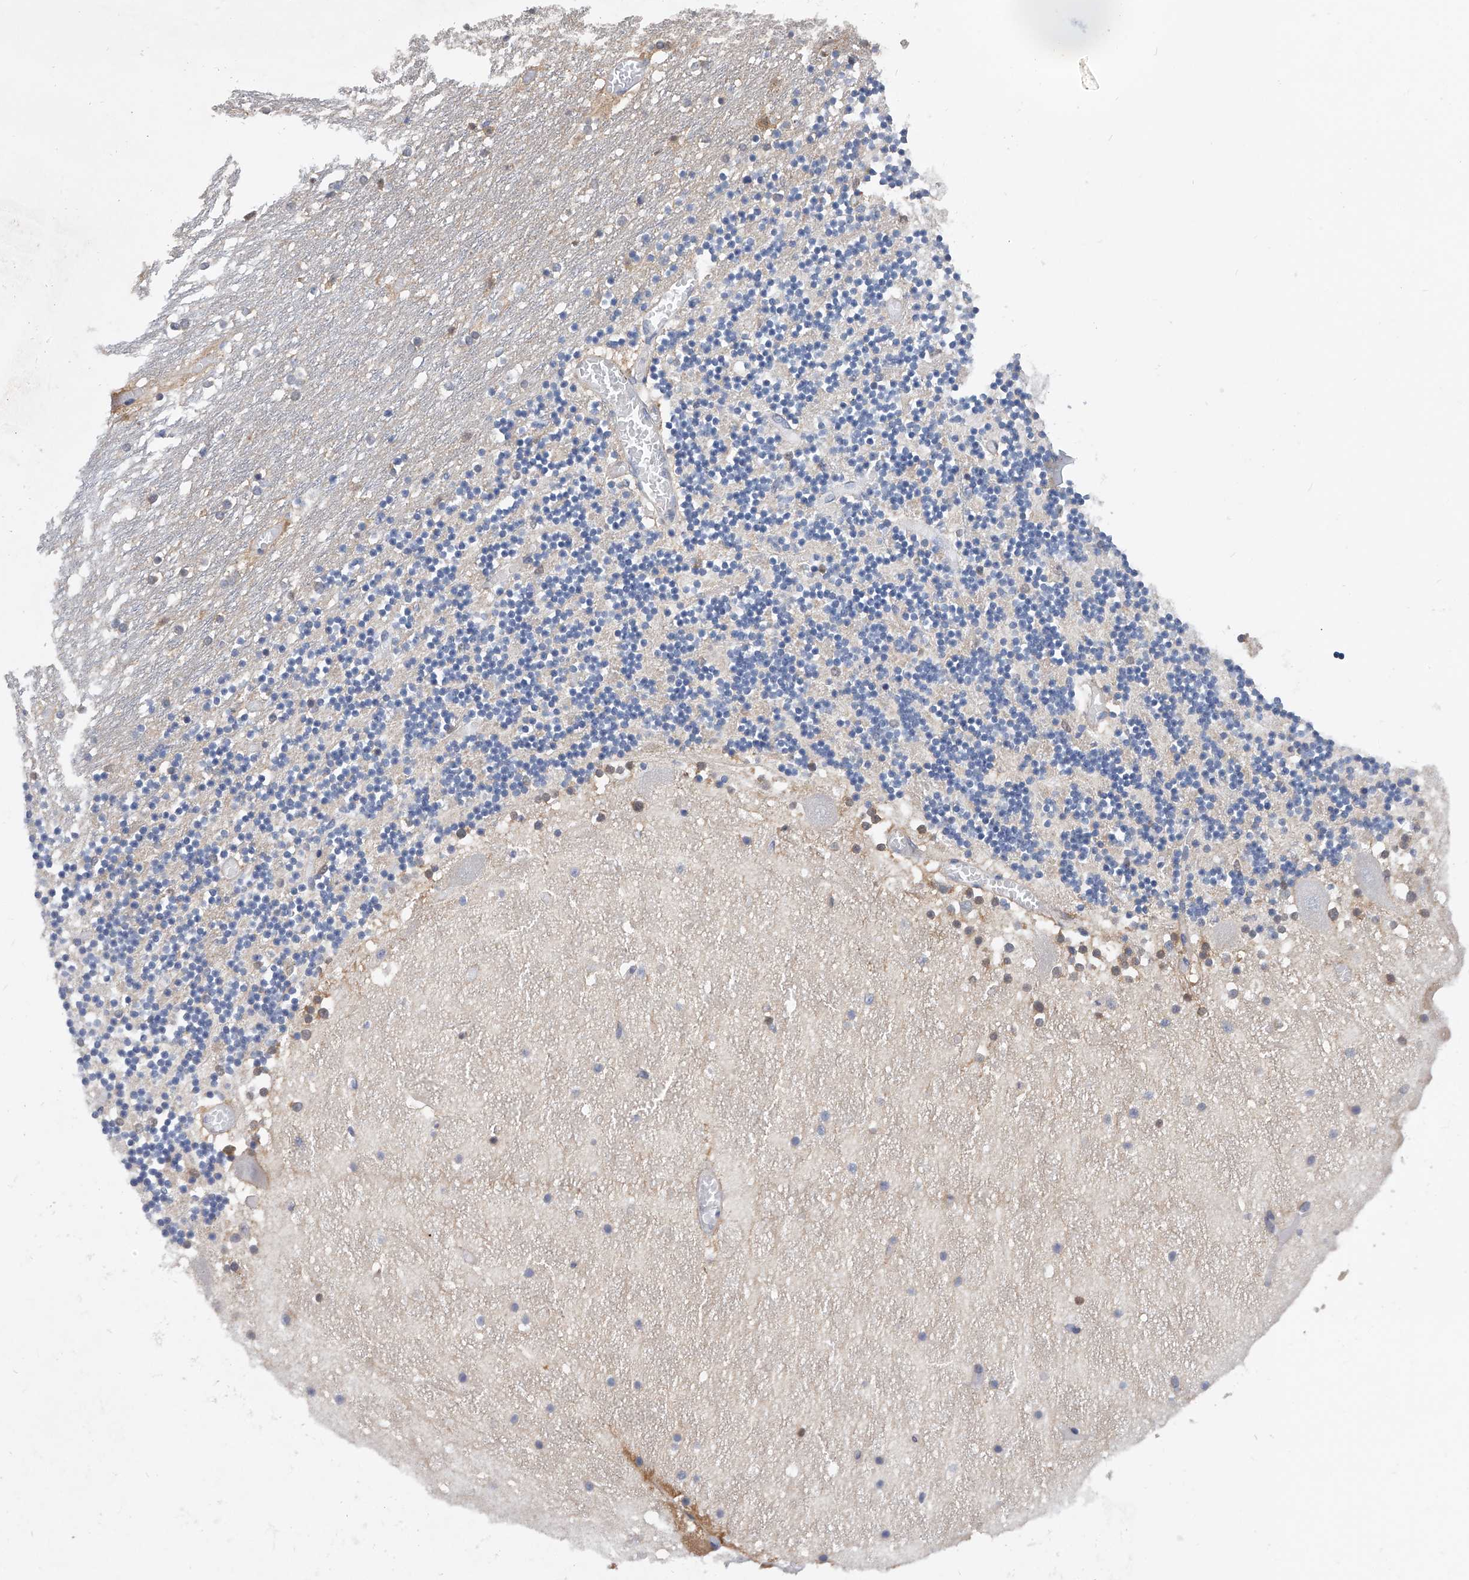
{"staining": {"intensity": "negative", "quantity": "none", "location": "none"}, "tissue": "cerebellum", "cell_type": "Cells in granular layer", "image_type": "normal", "snomed": [{"axis": "morphology", "description": "Normal tissue, NOS"}, {"axis": "topography", "description": "Cerebellum"}], "caption": "Immunohistochemistry image of benign cerebellum: human cerebellum stained with DAB (3,3'-diaminobenzidine) demonstrates no significant protein positivity in cells in granular layer.", "gene": "PGM3", "patient": {"sex": "female", "age": 28}}